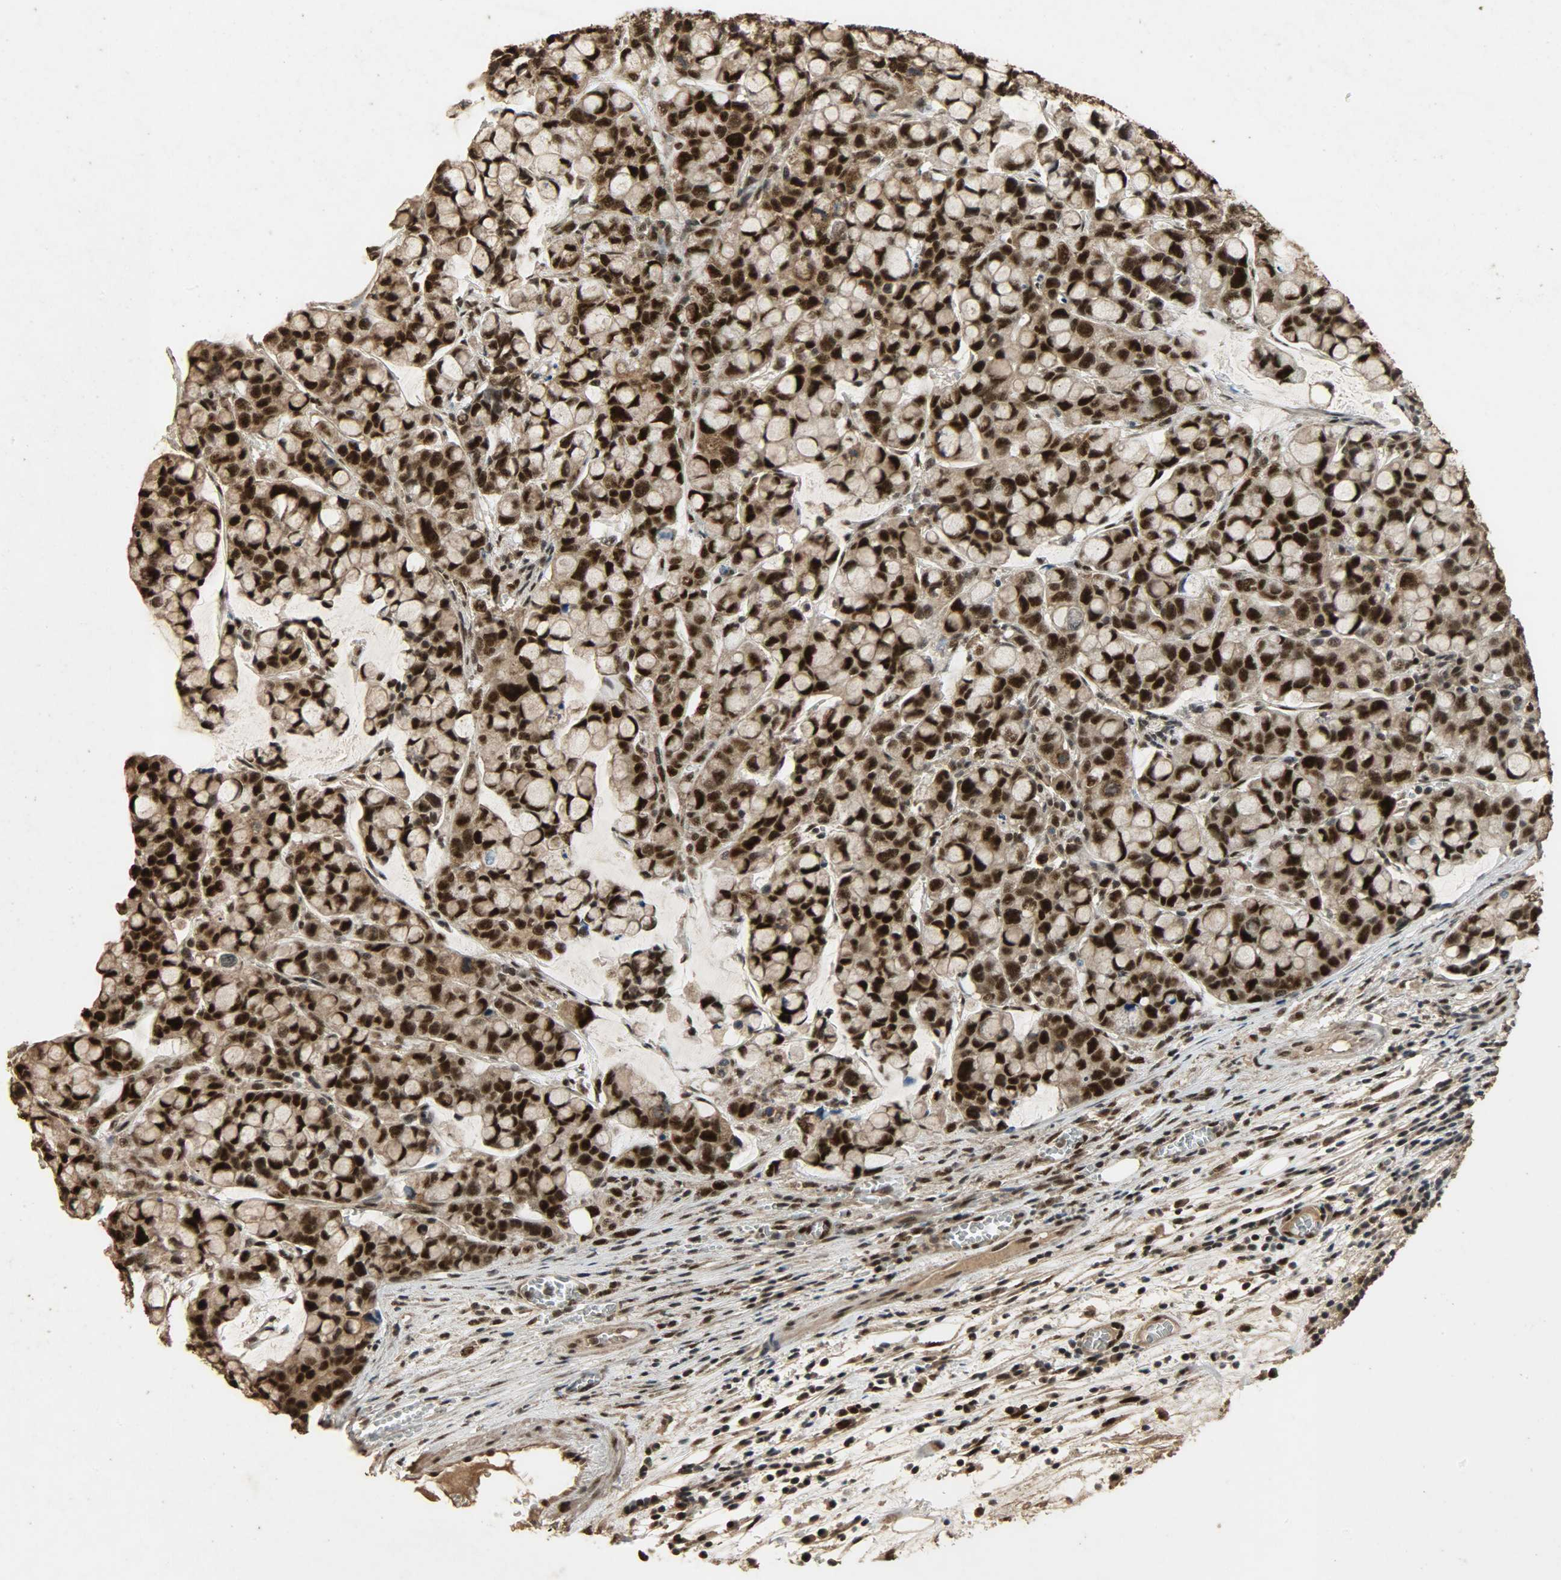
{"staining": {"intensity": "strong", "quantity": ">75%", "location": "cytoplasmic/membranous,nuclear"}, "tissue": "stomach cancer", "cell_type": "Tumor cells", "image_type": "cancer", "snomed": [{"axis": "morphology", "description": "Adenocarcinoma, NOS"}, {"axis": "topography", "description": "Stomach, lower"}], "caption": "An immunohistochemistry micrograph of neoplastic tissue is shown. Protein staining in brown labels strong cytoplasmic/membranous and nuclear positivity in stomach adenocarcinoma within tumor cells.", "gene": "CCNT2", "patient": {"sex": "male", "age": 84}}